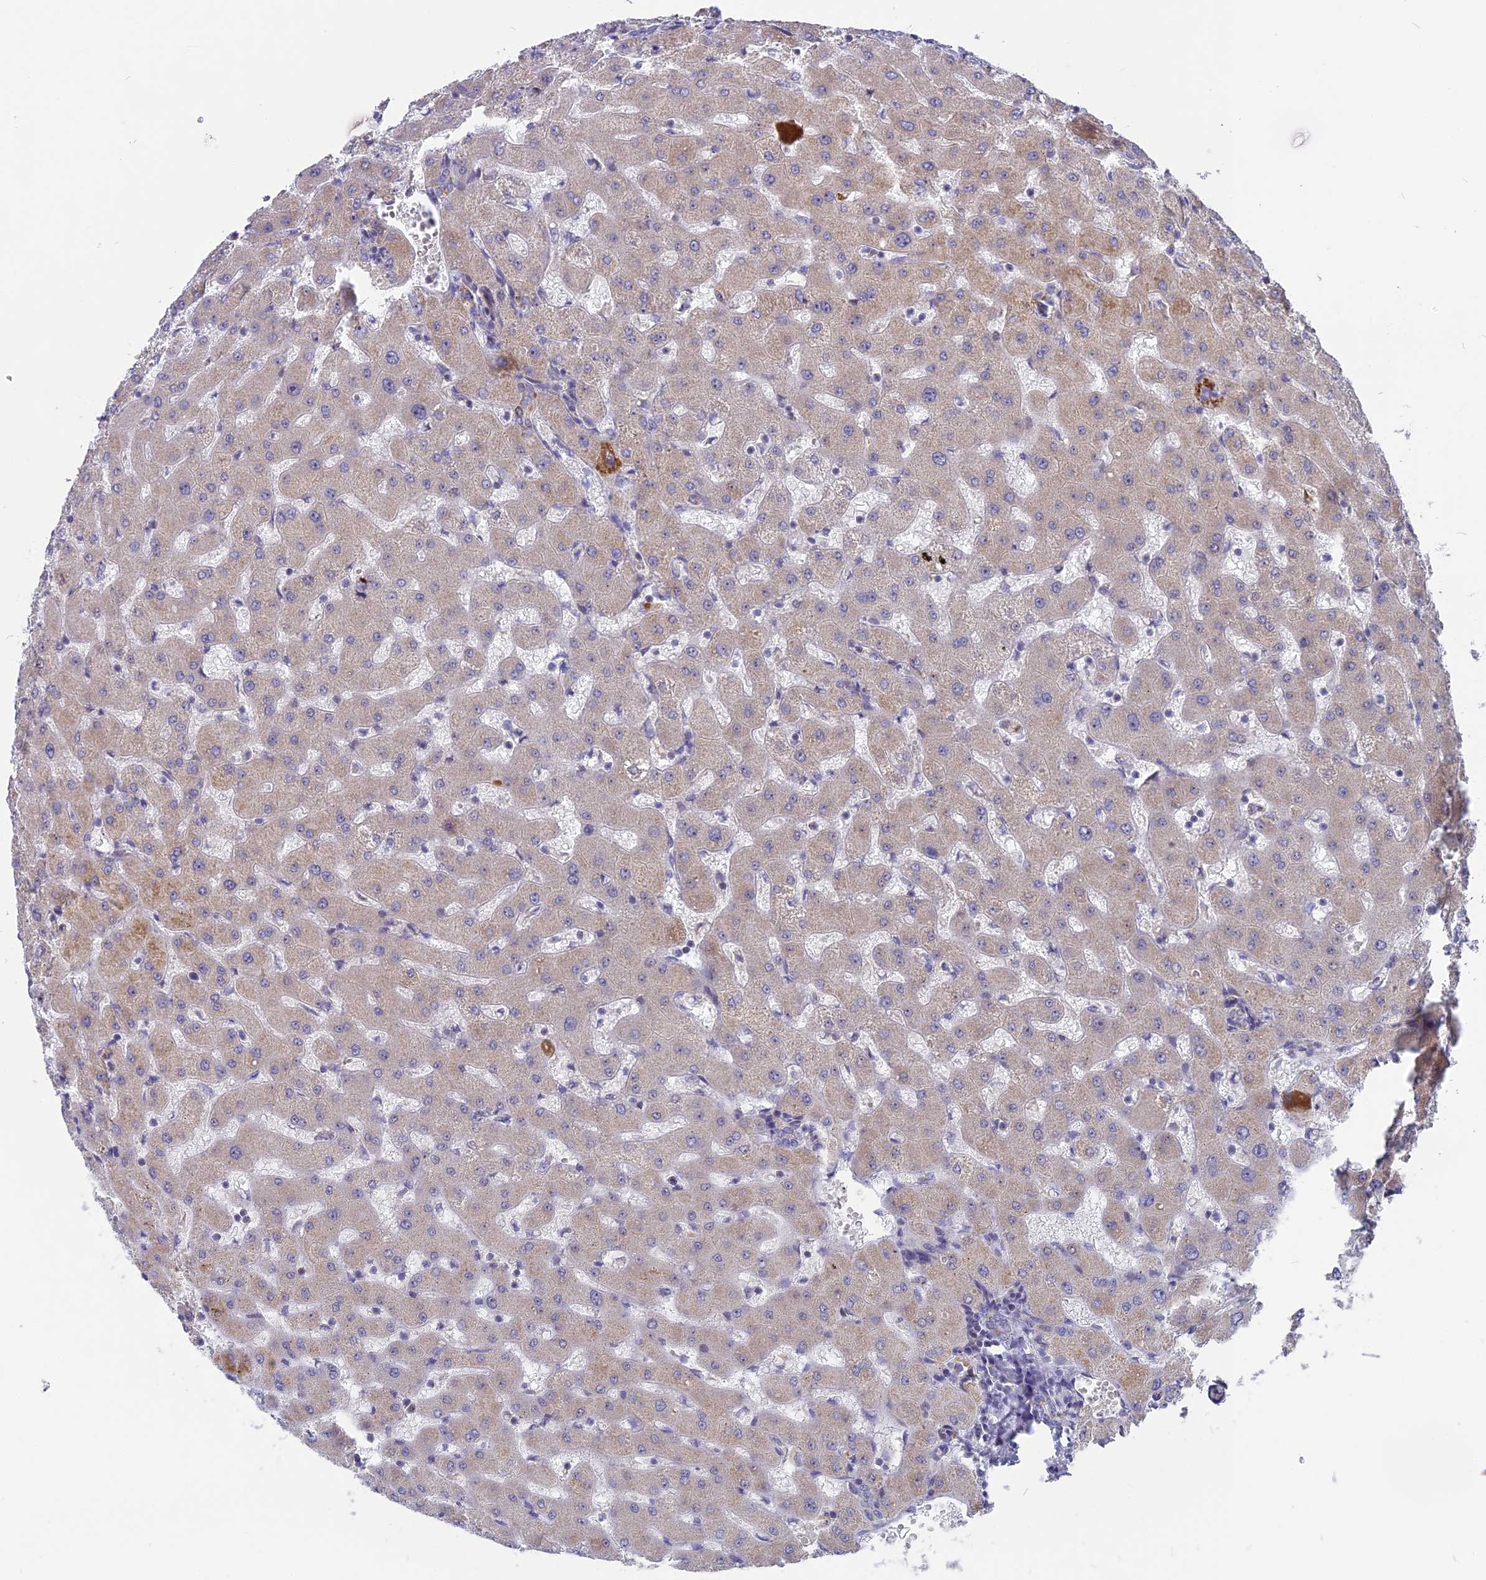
{"staining": {"intensity": "weak", "quantity": "25%-75%", "location": "cytoplasmic/membranous"}, "tissue": "liver", "cell_type": "Cholangiocytes", "image_type": "normal", "snomed": [{"axis": "morphology", "description": "Normal tissue, NOS"}, {"axis": "topography", "description": "Liver"}], "caption": "IHC of normal liver displays low levels of weak cytoplasmic/membranous positivity in about 25%-75% of cholangiocytes.", "gene": "DTWD1", "patient": {"sex": "female", "age": 63}}